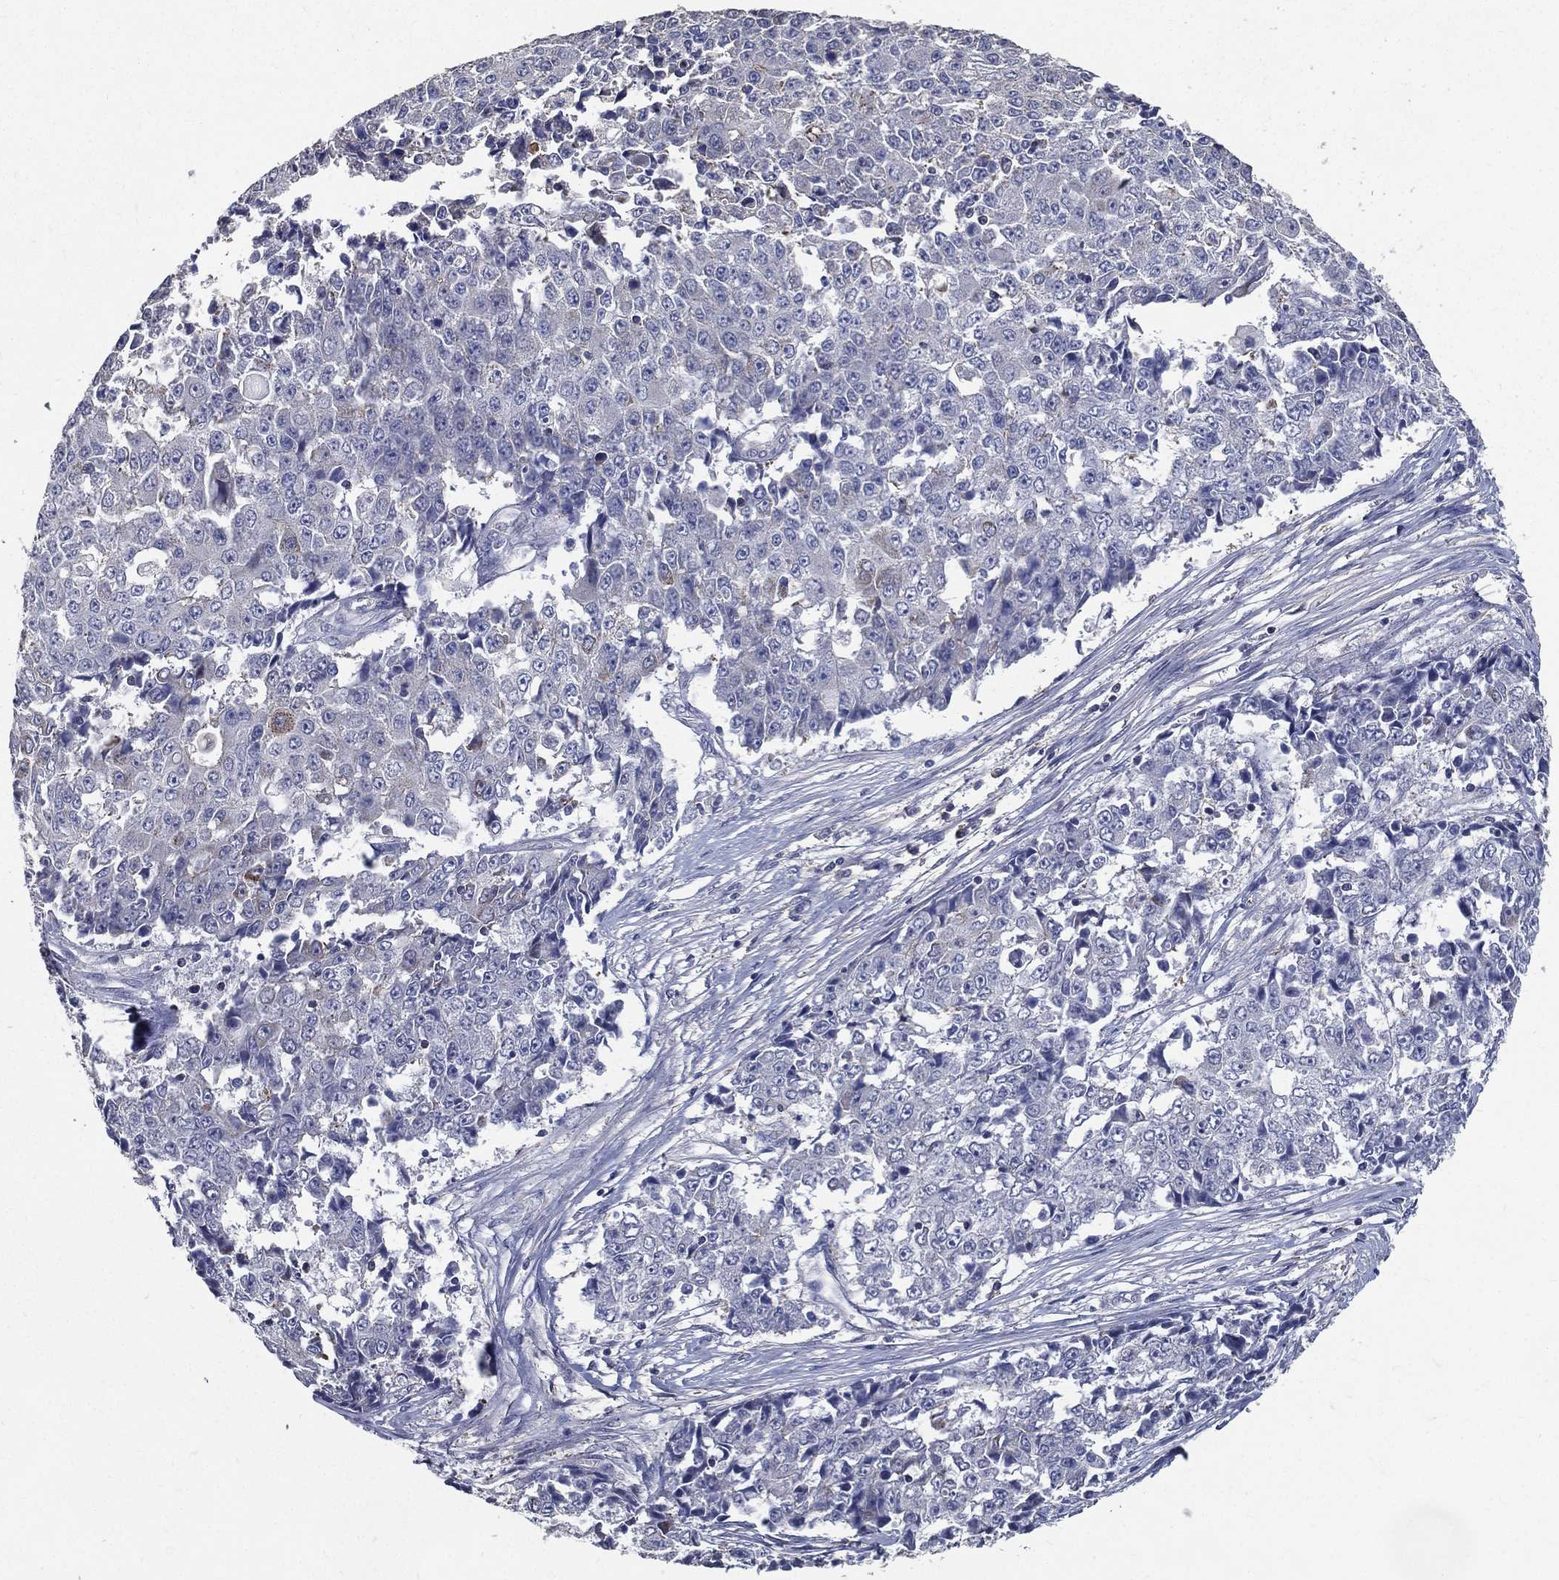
{"staining": {"intensity": "negative", "quantity": "none", "location": "none"}, "tissue": "ovarian cancer", "cell_type": "Tumor cells", "image_type": "cancer", "snomed": [{"axis": "morphology", "description": "Carcinoma, endometroid"}, {"axis": "topography", "description": "Ovary"}], "caption": "This is an immunohistochemistry image of ovarian endometroid carcinoma. There is no positivity in tumor cells.", "gene": "SERPINB2", "patient": {"sex": "female", "age": 42}}